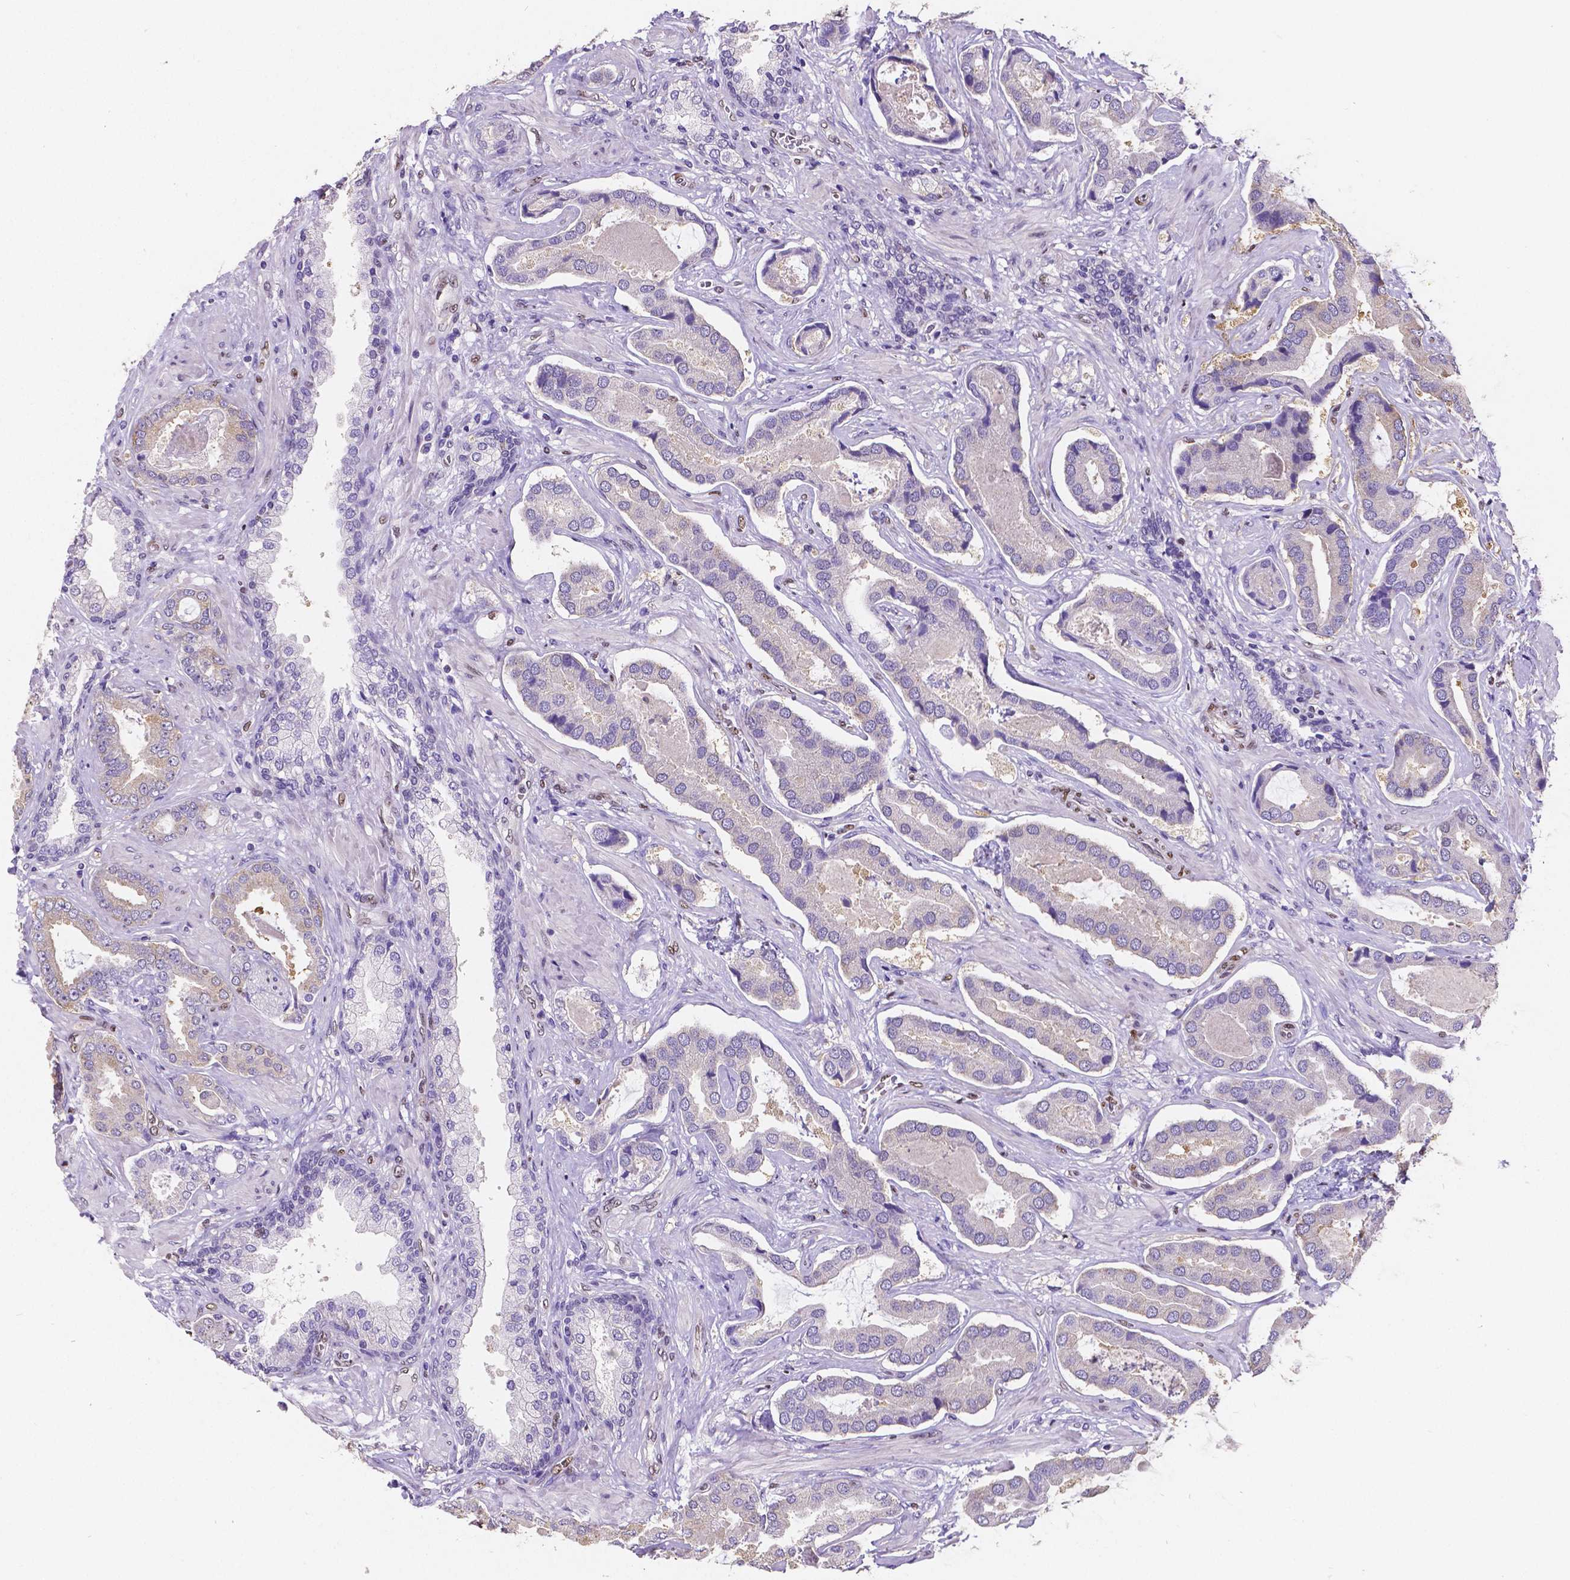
{"staining": {"intensity": "weak", "quantity": "<25%", "location": "cytoplasmic/membranous"}, "tissue": "prostate cancer", "cell_type": "Tumor cells", "image_type": "cancer", "snomed": [{"axis": "morphology", "description": "Adenocarcinoma, NOS"}, {"axis": "topography", "description": "Prostate"}], "caption": "The IHC image has no significant expression in tumor cells of prostate cancer tissue.", "gene": "MEF2C", "patient": {"sex": "male", "age": 64}}